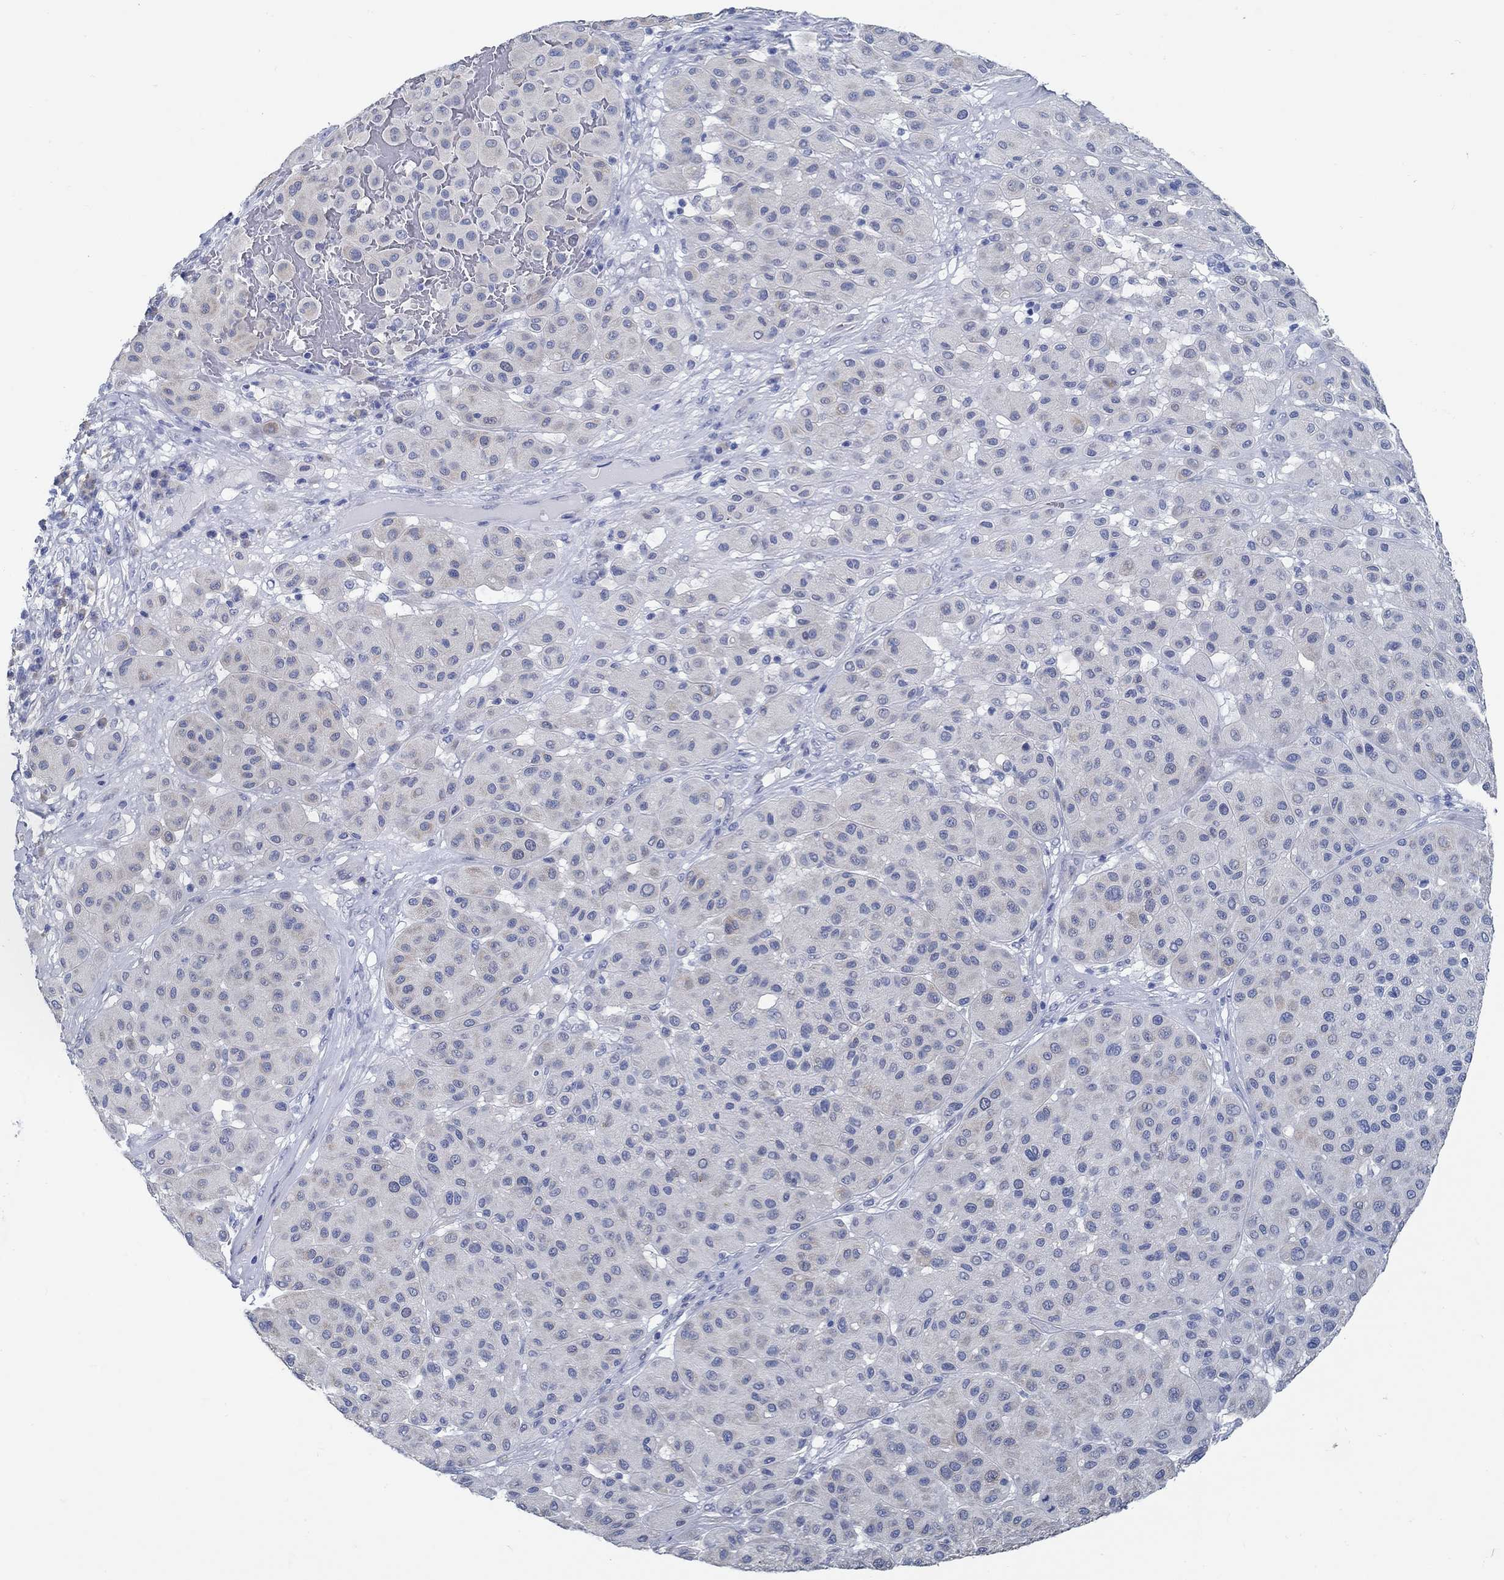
{"staining": {"intensity": "negative", "quantity": "none", "location": "none"}, "tissue": "melanoma", "cell_type": "Tumor cells", "image_type": "cancer", "snomed": [{"axis": "morphology", "description": "Malignant melanoma, Metastatic site"}, {"axis": "topography", "description": "Smooth muscle"}], "caption": "Tumor cells show no significant protein expression in melanoma.", "gene": "C15orf39", "patient": {"sex": "male", "age": 41}}